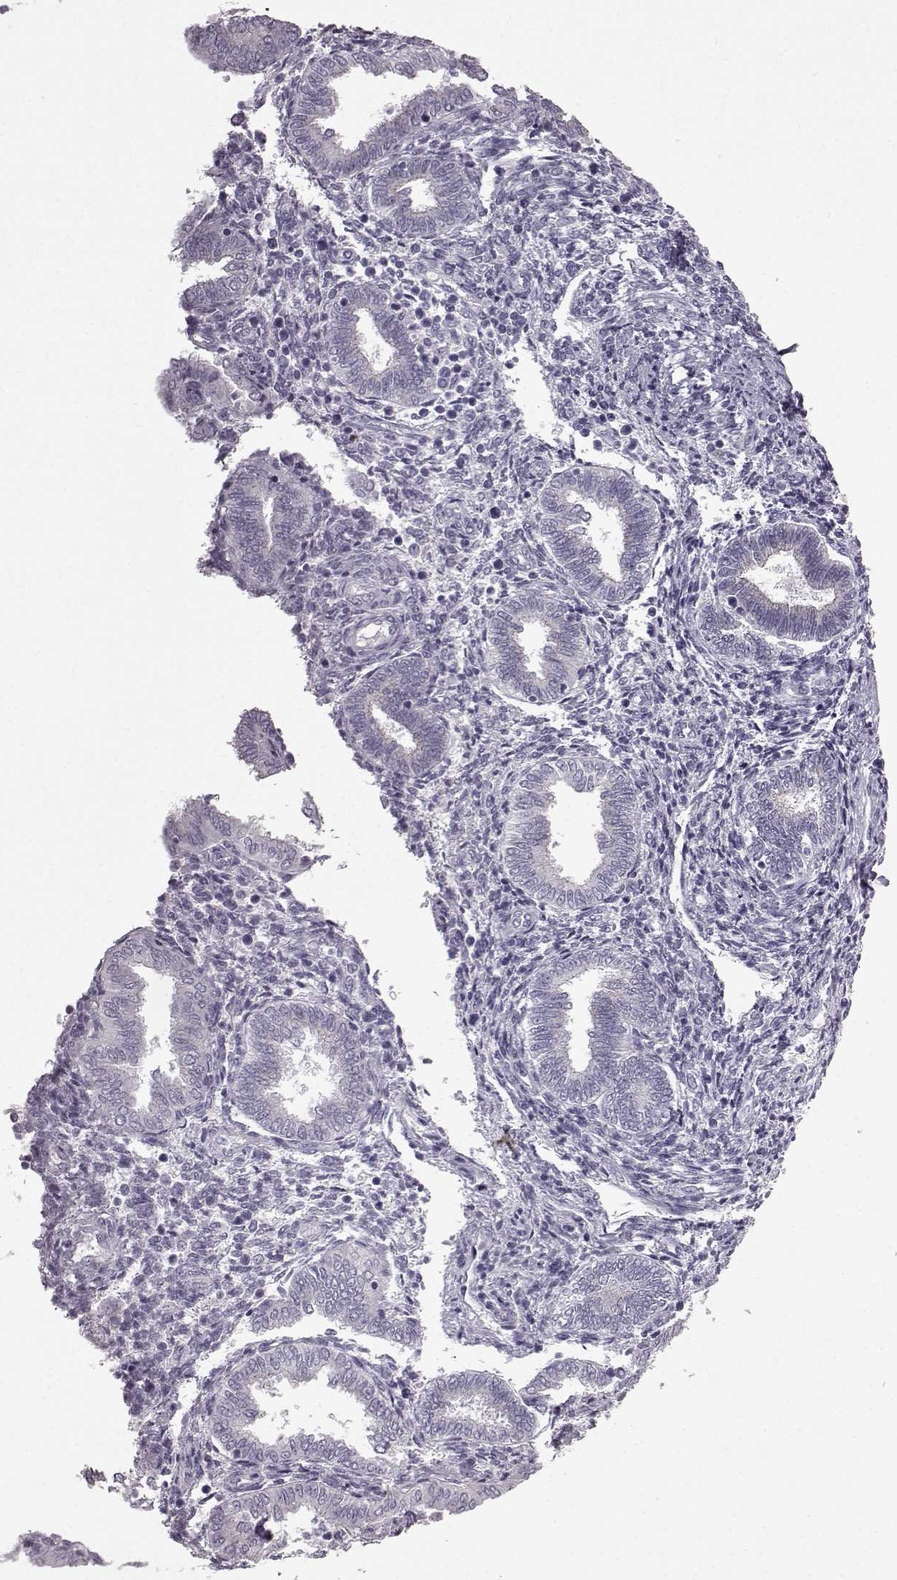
{"staining": {"intensity": "negative", "quantity": "none", "location": "none"}, "tissue": "endometrium", "cell_type": "Cells in endometrial stroma", "image_type": "normal", "snomed": [{"axis": "morphology", "description": "Normal tissue, NOS"}, {"axis": "topography", "description": "Endometrium"}], "caption": "An immunohistochemistry histopathology image of unremarkable endometrium is shown. There is no staining in cells in endometrial stroma of endometrium. (DAB immunohistochemistry, high magnification).", "gene": "SLC28A2", "patient": {"sex": "female", "age": 42}}